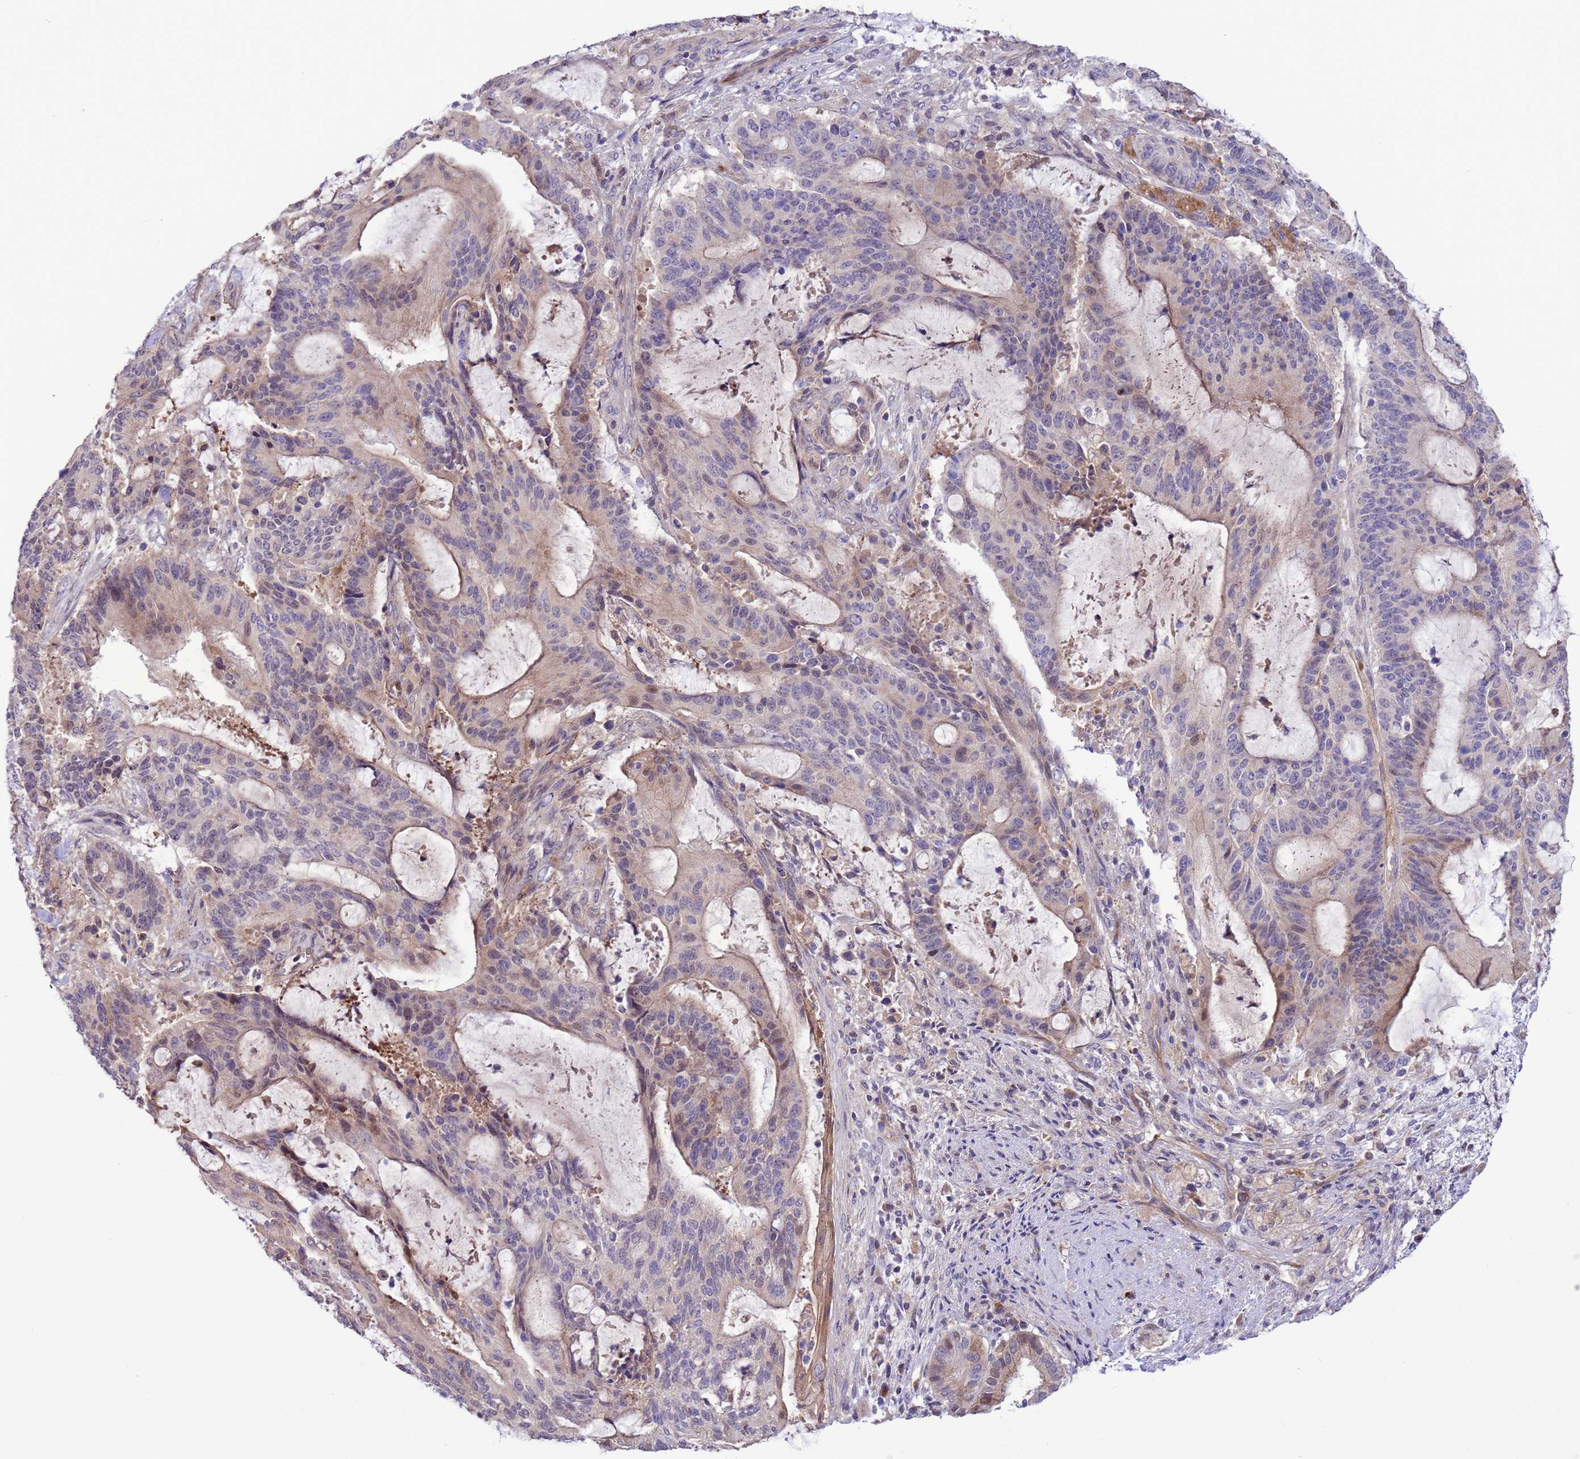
{"staining": {"intensity": "weak", "quantity": "<25%", "location": "nuclear"}, "tissue": "liver cancer", "cell_type": "Tumor cells", "image_type": "cancer", "snomed": [{"axis": "morphology", "description": "Normal tissue, NOS"}, {"axis": "morphology", "description": "Cholangiocarcinoma"}, {"axis": "topography", "description": "Liver"}, {"axis": "topography", "description": "Peripheral nerve tissue"}], "caption": "This histopathology image is of liver cholangiocarcinoma stained with immunohistochemistry (IHC) to label a protein in brown with the nuclei are counter-stained blue. There is no expression in tumor cells.", "gene": "GJA10", "patient": {"sex": "female", "age": 73}}